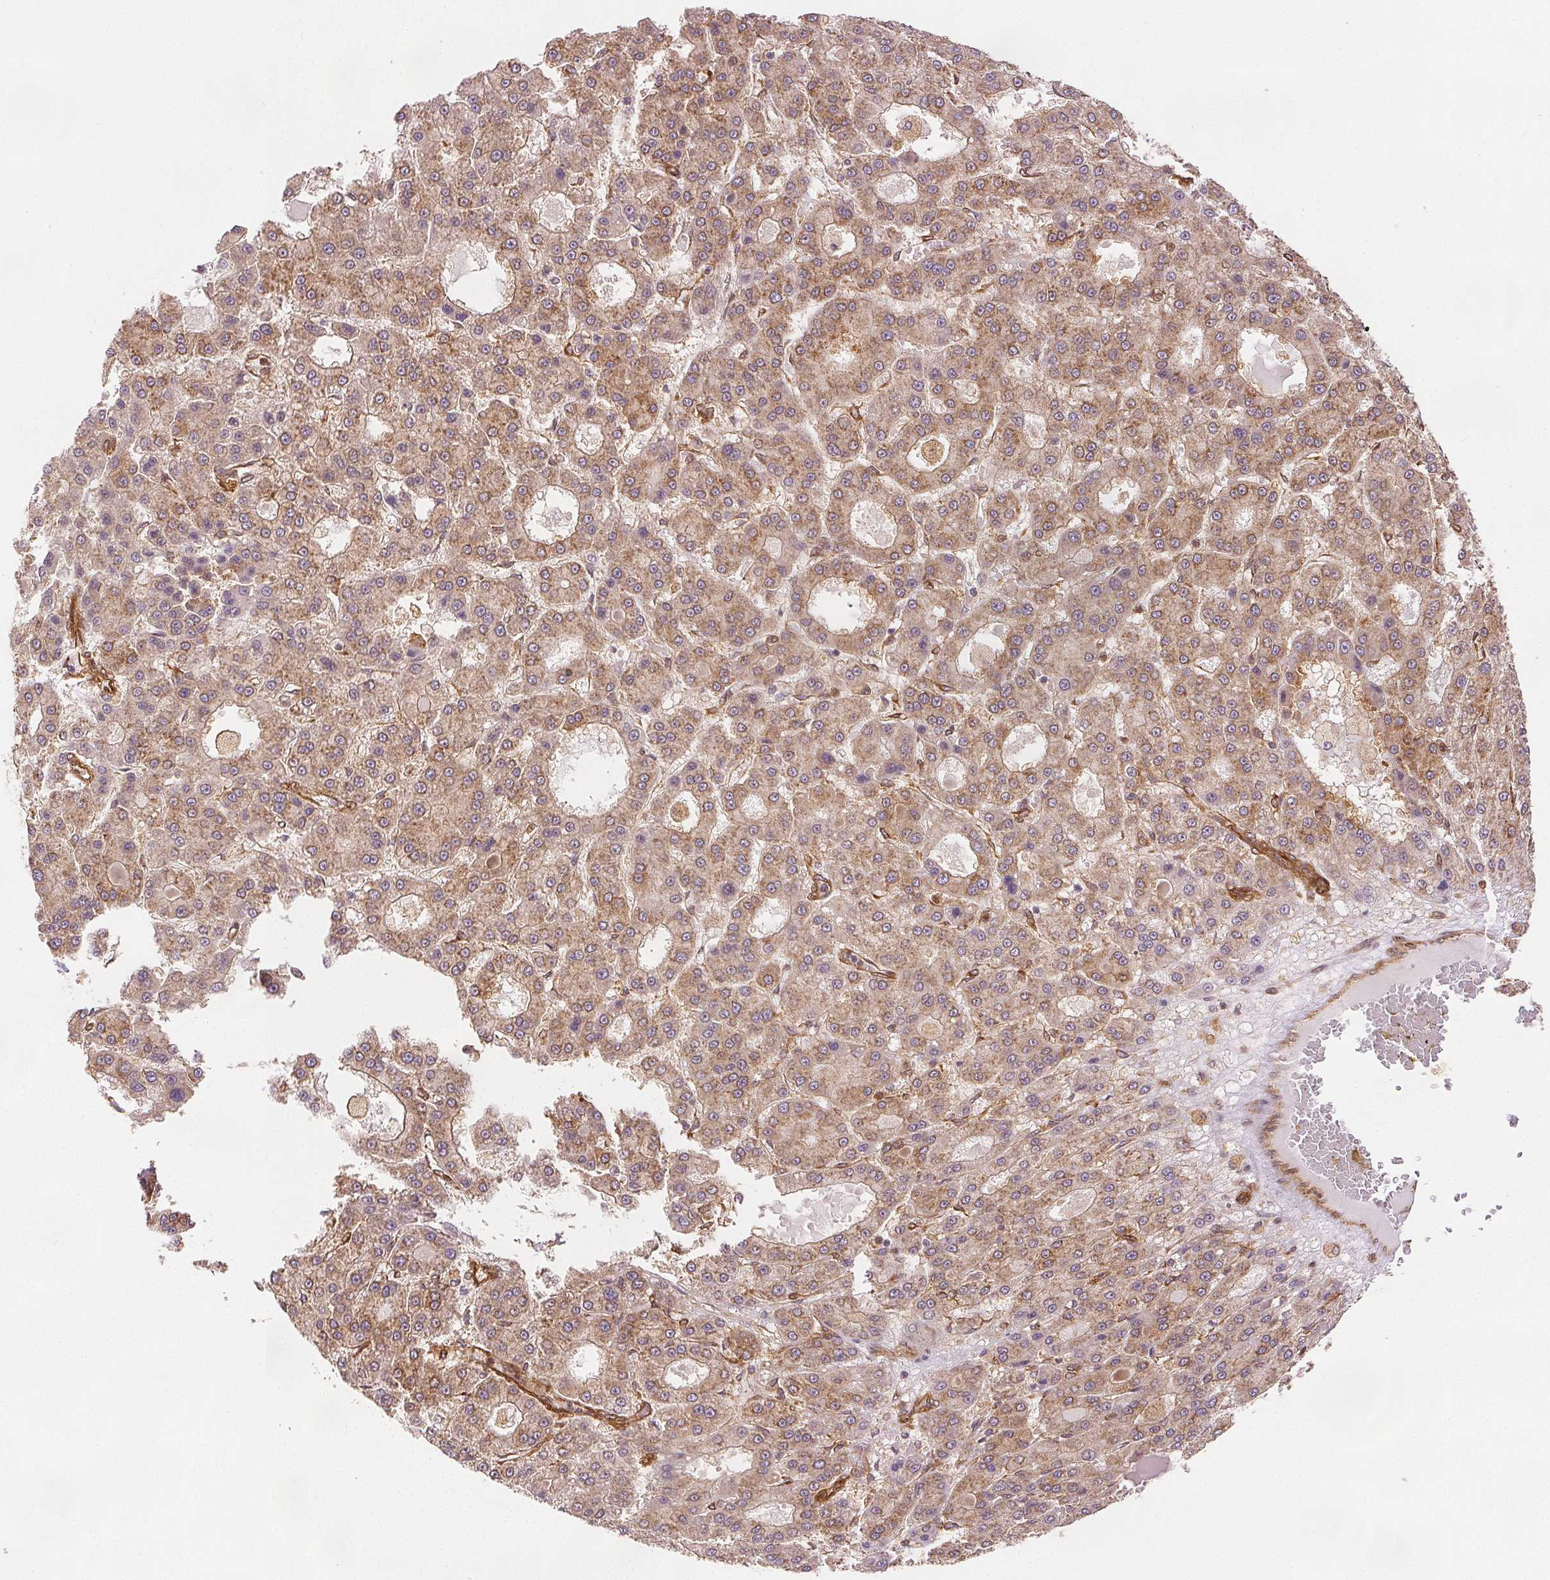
{"staining": {"intensity": "weak", "quantity": "25%-75%", "location": "cytoplasmic/membranous"}, "tissue": "liver cancer", "cell_type": "Tumor cells", "image_type": "cancer", "snomed": [{"axis": "morphology", "description": "Carcinoma, Hepatocellular, NOS"}, {"axis": "topography", "description": "Liver"}], "caption": "The immunohistochemical stain shows weak cytoplasmic/membranous expression in tumor cells of liver hepatocellular carcinoma tissue.", "gene": "DIAPH2", "patient": {"sex": "male", "age": 70}}